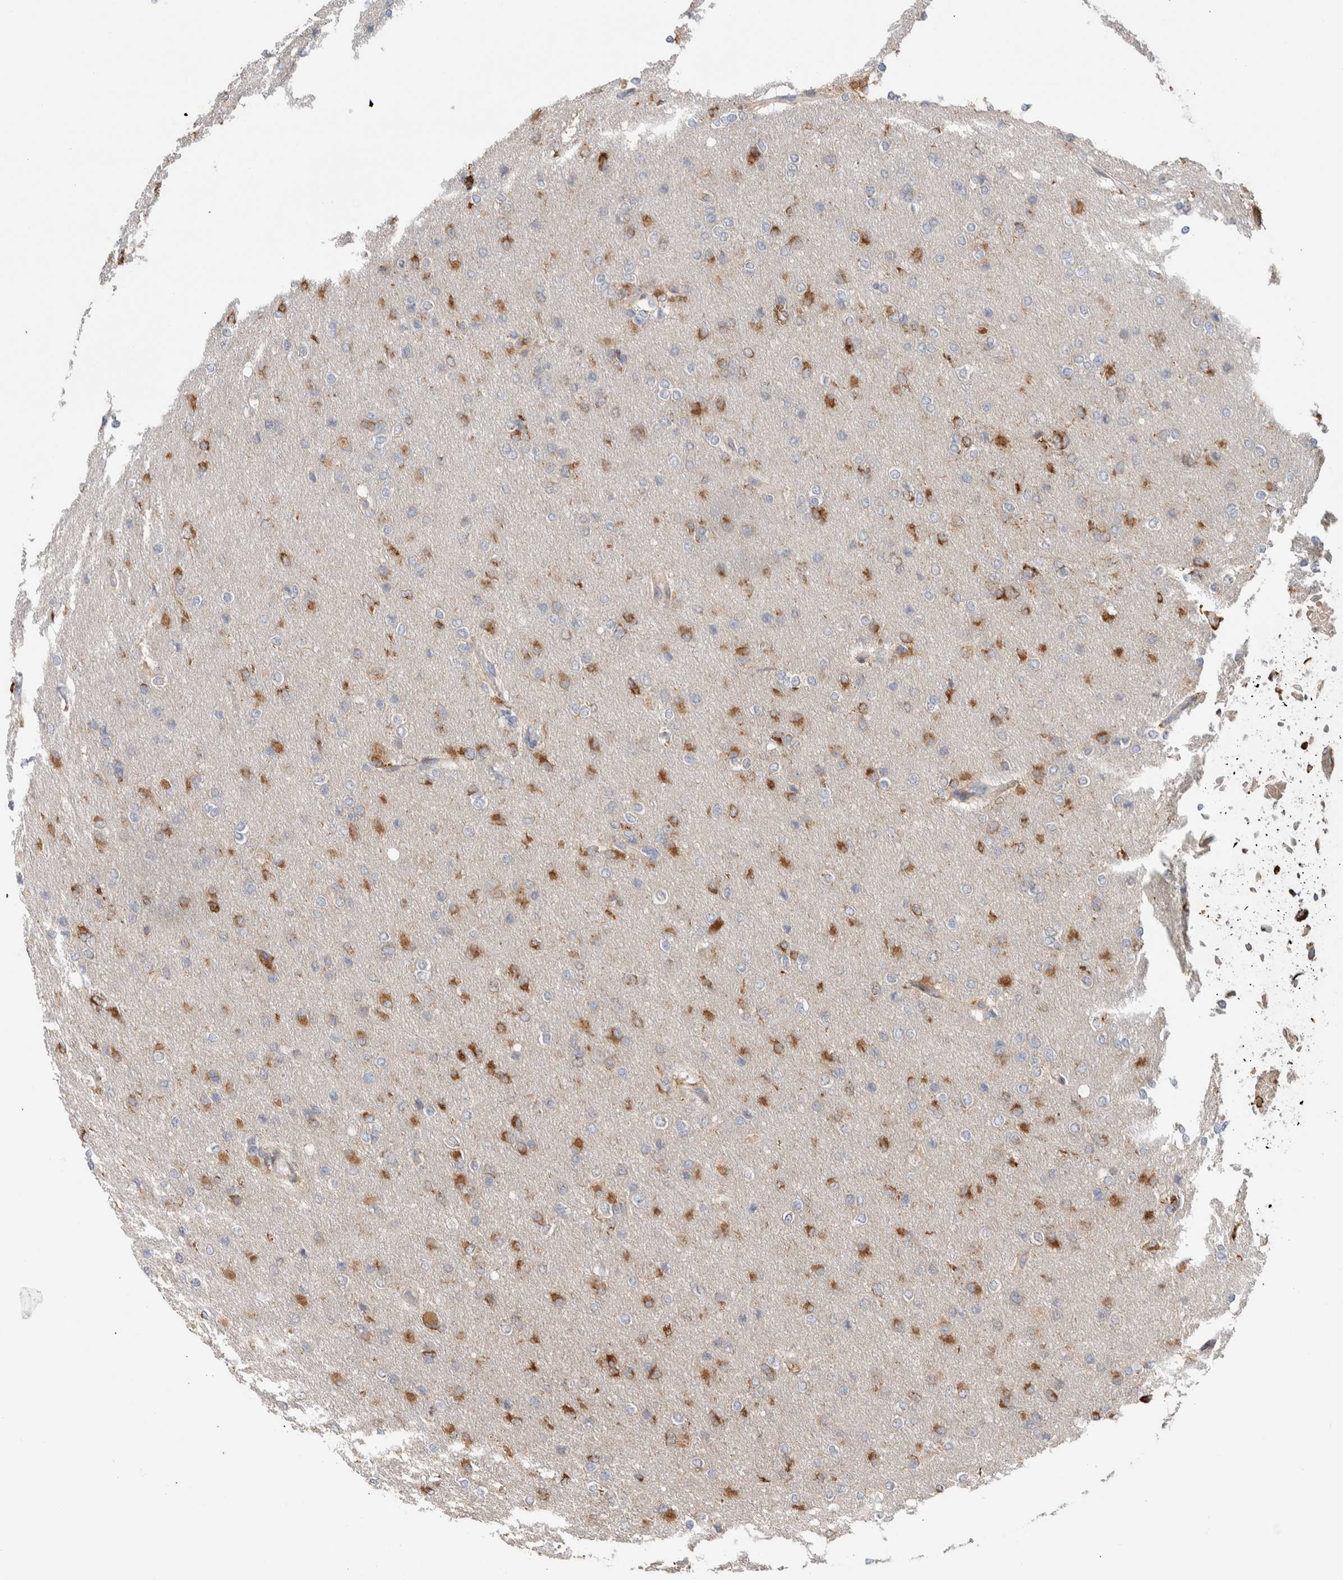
{"staining": {"intensity": "moderate", "quantity": "25%-75%", "location": "cytoplasmic/membranous"}, "tissue": "glioma", "cell_type": "Tumor cells", "image_type": "cancer", "snomed": [{"axis": "morphology", "description": "Glioma, malignant, High grade"}, {"axis": "topography", "description": "Cerebral cortex"}], "caption": "IHC of glioma reveals medium levels of moderate cytoplasmic/membranous expression in about 25%-75% of tumor cells. The protein is shown in brown color, while the nuclei are stained blue.", "gene": "P4HA1", "patient": {"sex": "female", "age": 36}}